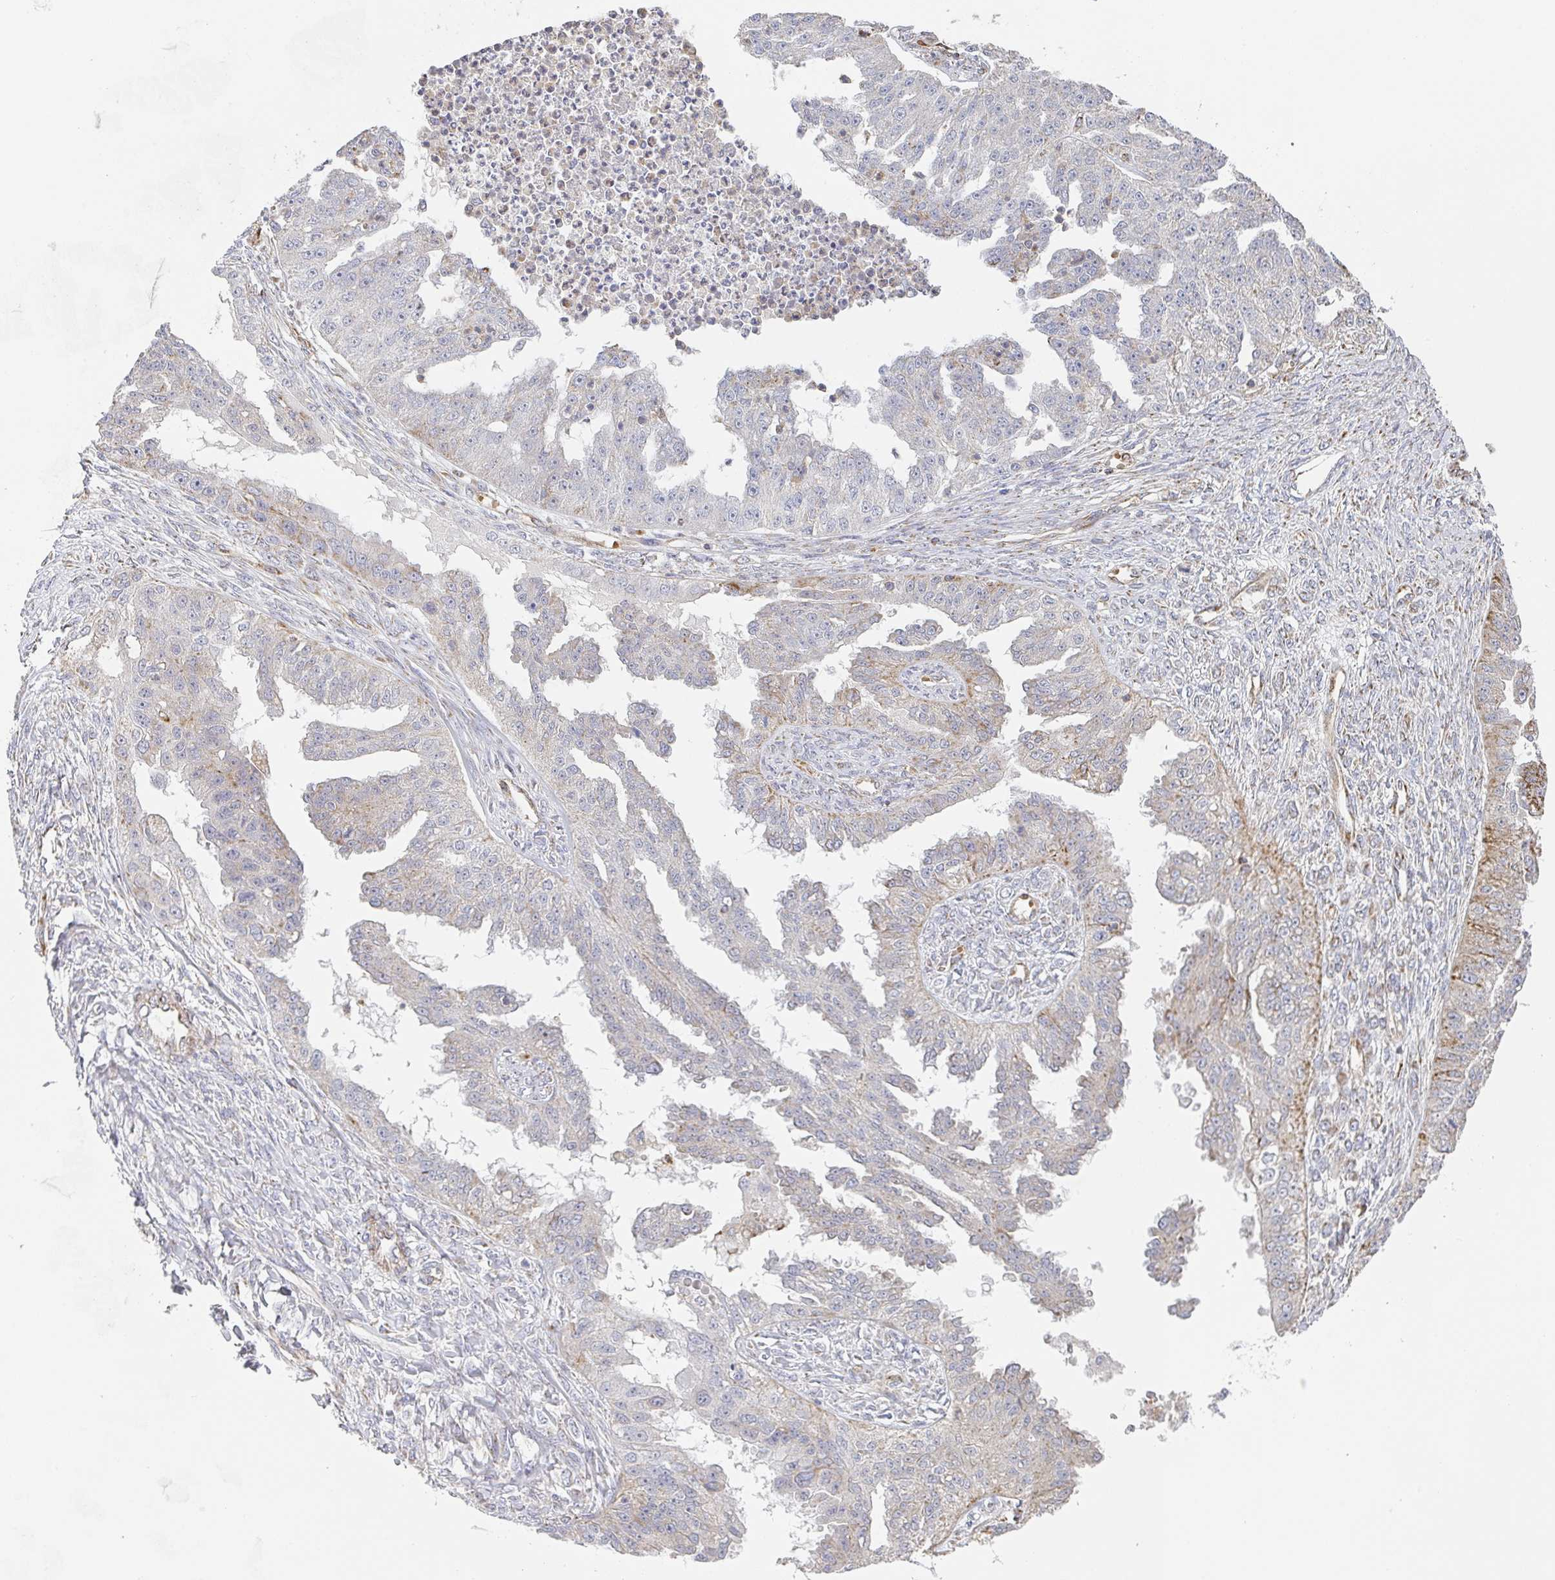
{"staining": {"intensity": "moderate", "quantity": "<25%", "location": "cytoplasmic/membranous"}, "tissue": "ovarian cancer", "cell_type": "Tumor cells", "image_type": "cancer", "snomed": [{"axis": "morphology", "description": "Cystadenocarcinoma, serous, NOS"}, {"axis": "topography", "description": "Ovary"}], "caption": "A histopathology image of human ovarian cancer (serous cystadenocarcinoma) stained for a protein demonstrates moderate cytoplasmic/membranous brown staining in tumor cells.", "gene": "ZNF526", "patient": {"sex": "female", "age": 58}}